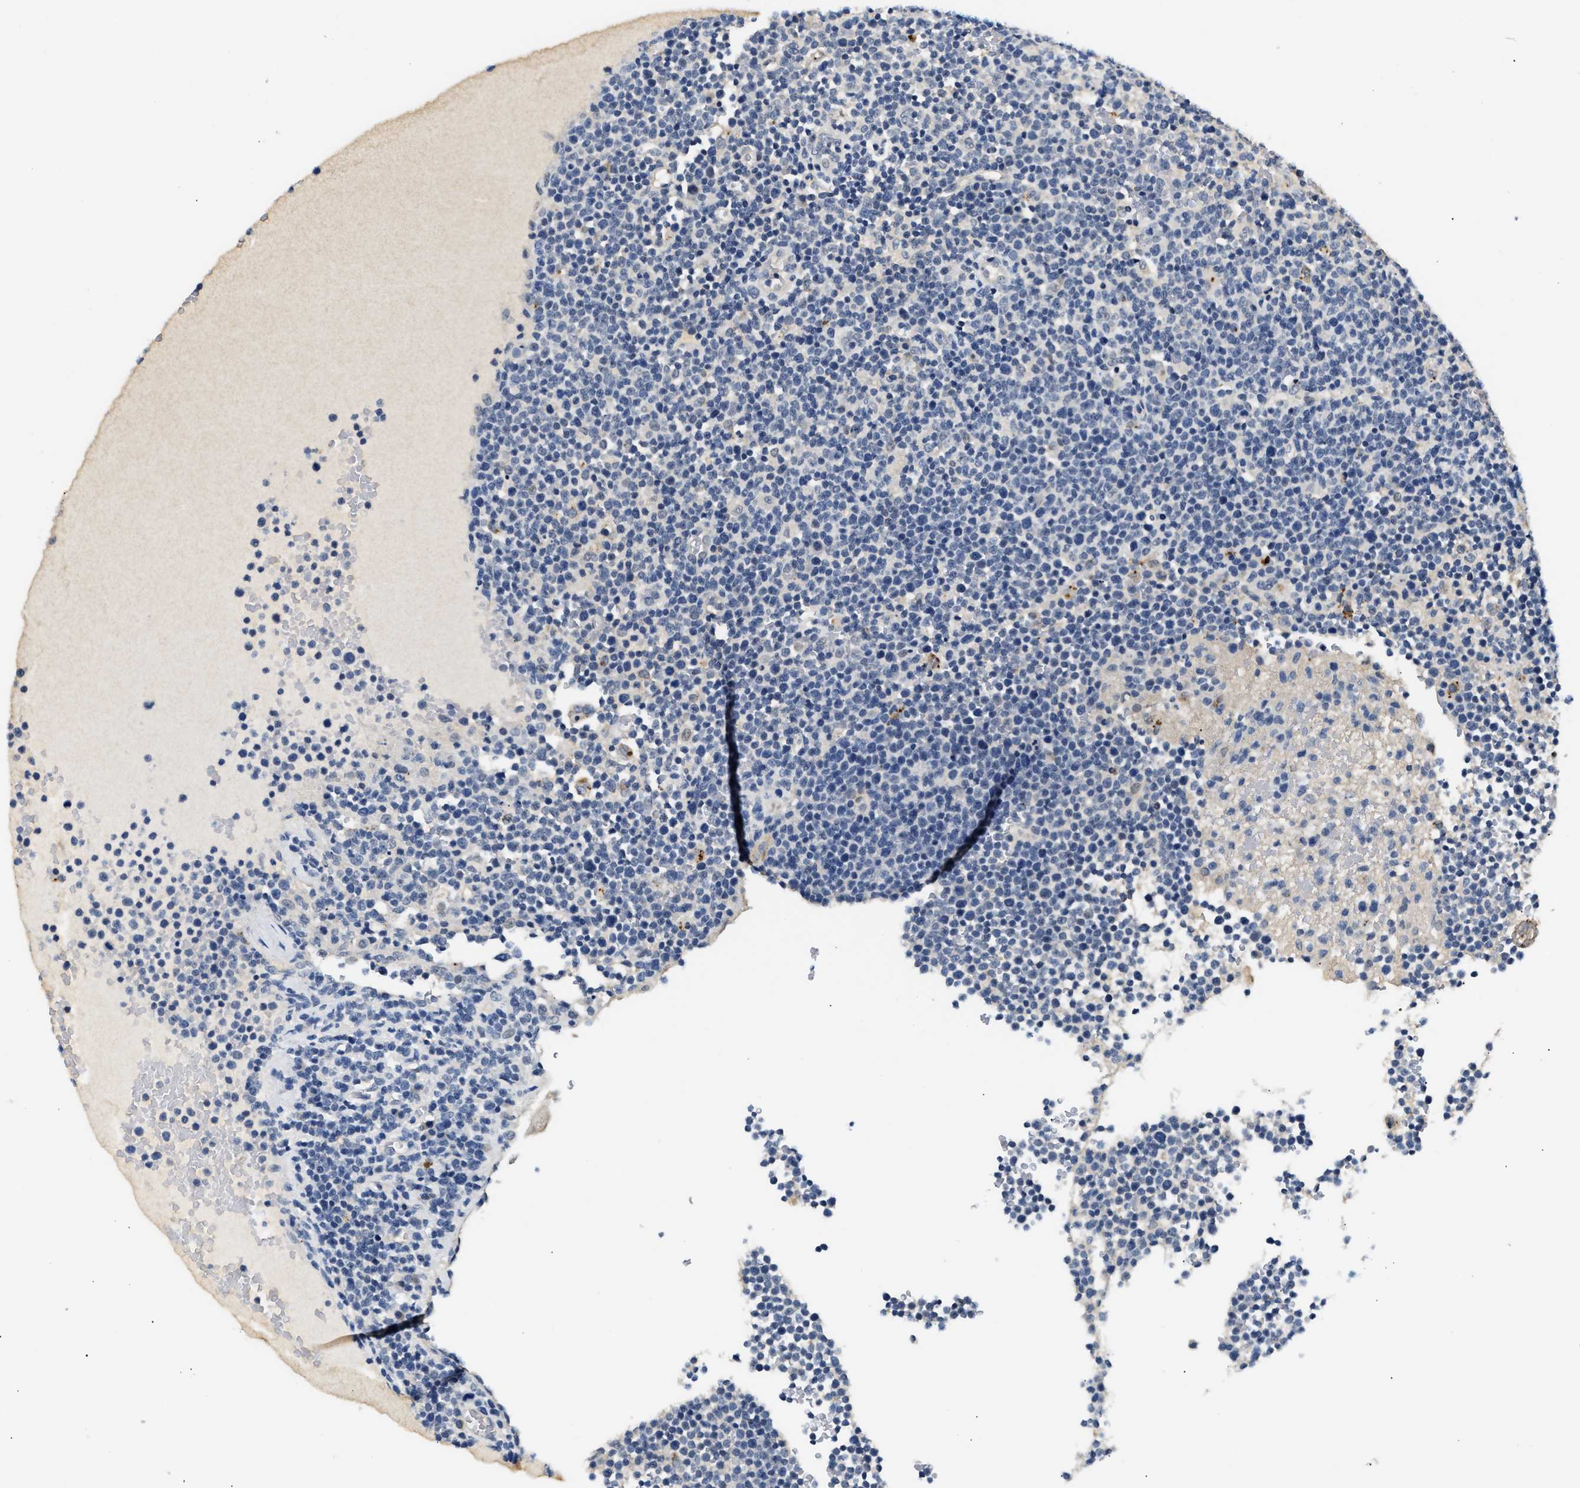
{"staining": {"intensity": "negative", "quantity": "none", "location": "none"}, "tissue": "lymphoma", "cell_type": "Tumor cells", "image_type": "cancer", "snomed": [{"axis": "morphology", "description": "Malignant lymphoma, non-Hodgkin's type, High grade"}, {"axis": "topography", "description": "Lymph node"}], "caption": "This micrograph is of lymphoma stained with IHC to label a protein in brown with the nuclei are counter-stained blue. There is no expression in tumor cells.", "gene": "MED22", "patient": {"sex": "male", "age": 61}}